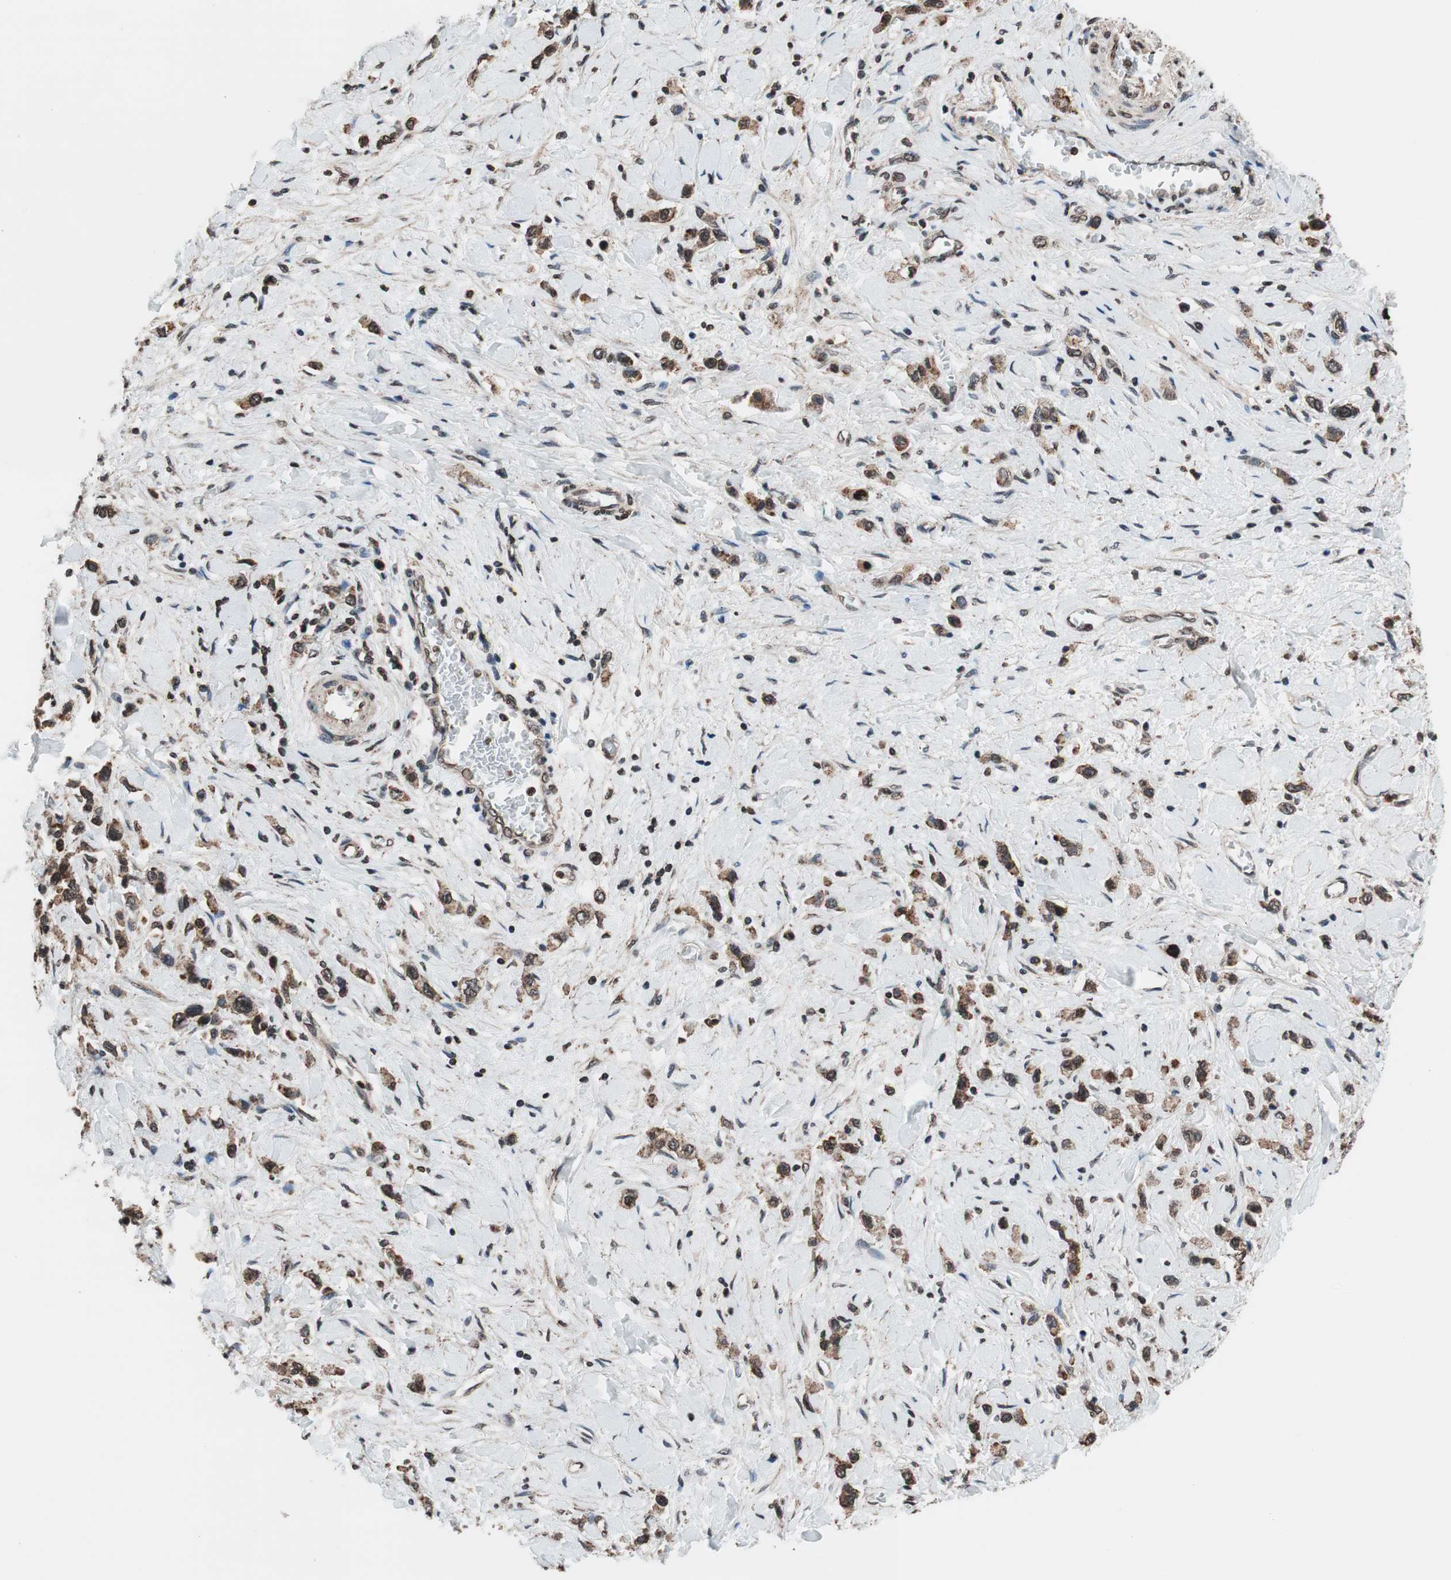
{"staining": {"intensity": "weak", "quantity": ">75%", "location": "cytoplasmic/membranous"}, "tissue": "stomach cancer", "cell_type": "Tumor cells", "image_type": "cancer", "snomed": [{"axis": "morphology", "description": "Normal tissue, NOS"}, {"axis": "morphology", "description": "Adenocarcinoma, NOS"}, {"axis": "topography", "description": "Stomach, upper"}, {"axis": "topography", "description": "Stomach"}], "caption": "Adenocarcinoma (stomach) tissue displays weak cytoplasmic/membranous expression in about >75% of tumor cells, visualized by immunohistochemistry.", "gene": "RFC1", "patient": {"sex": "female", "age": 65}}